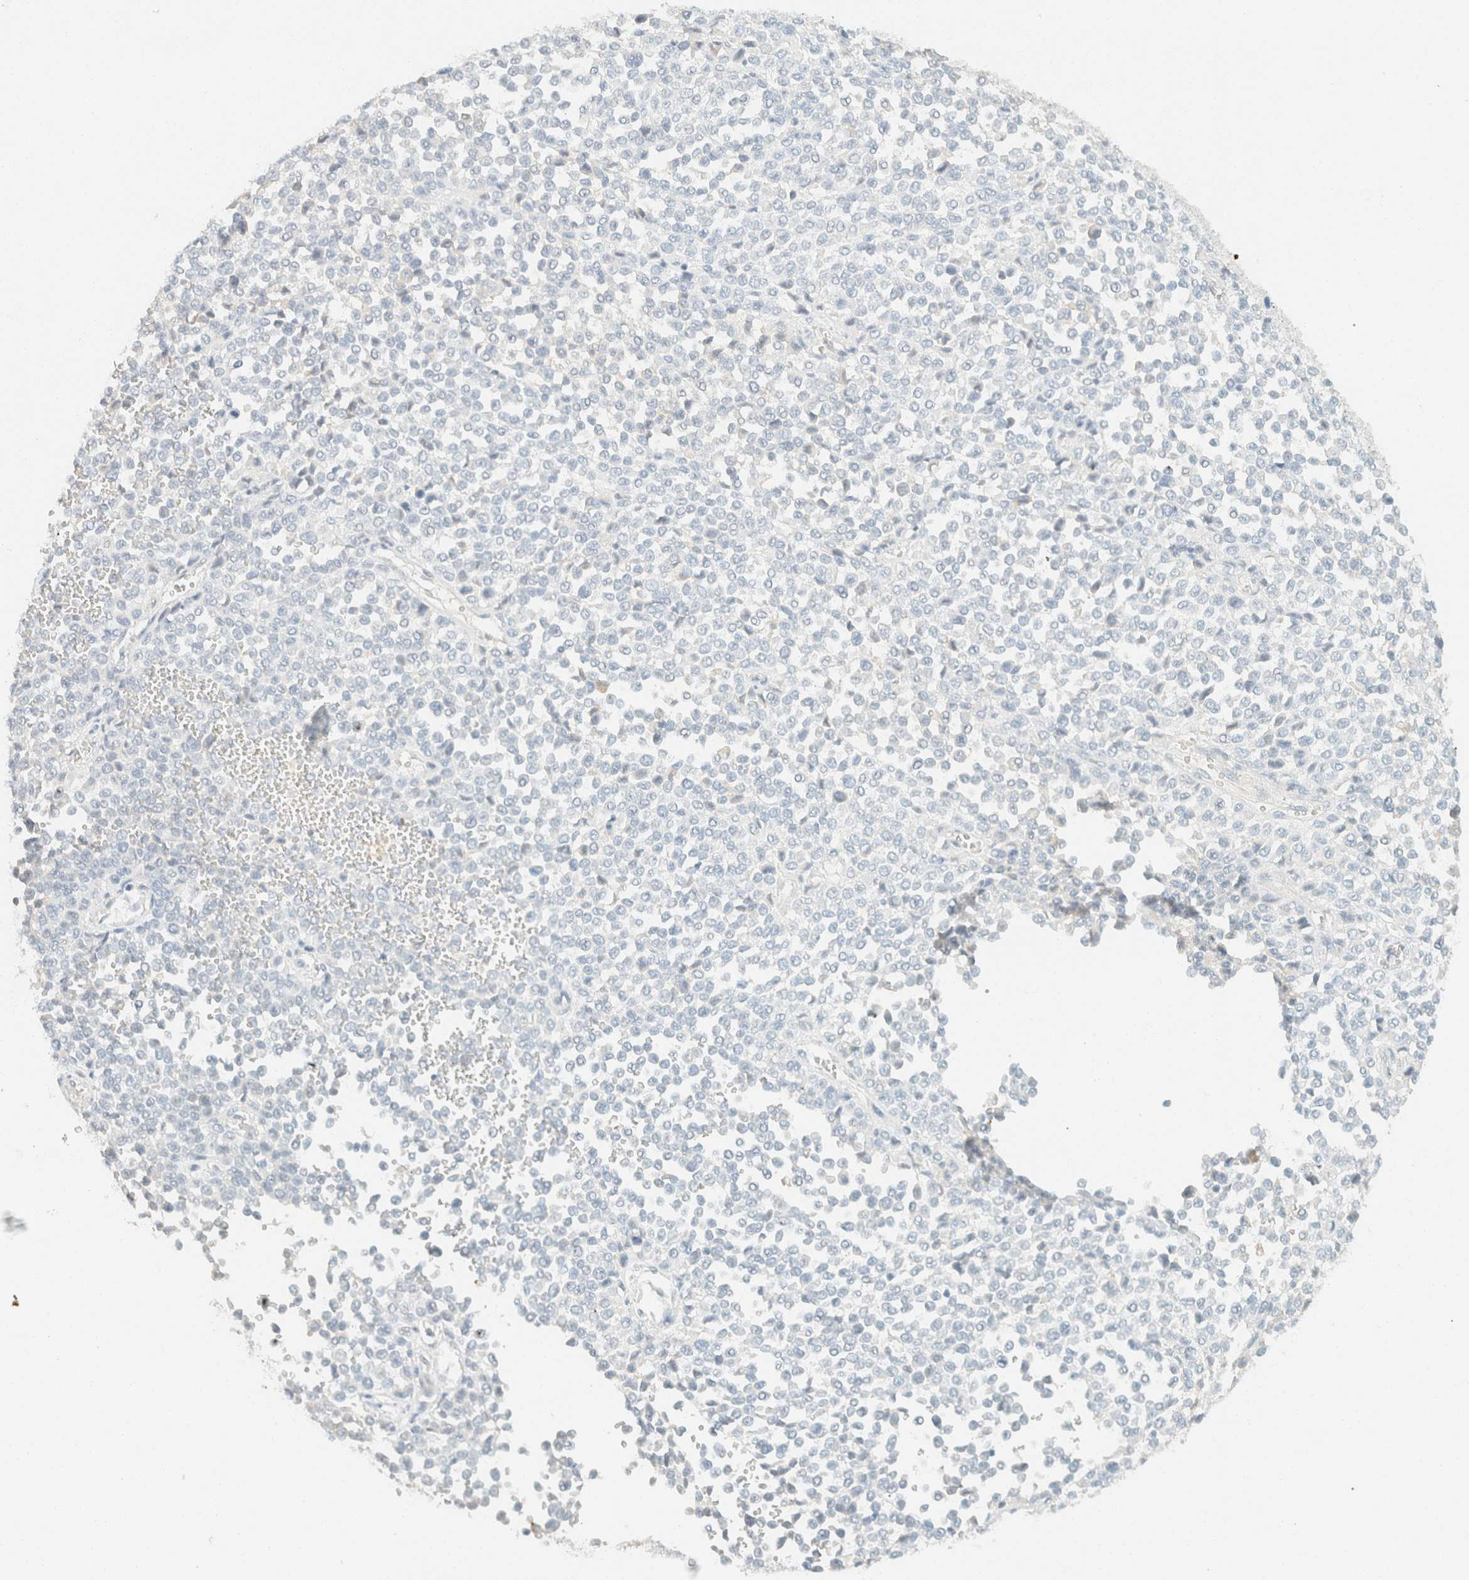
{"staining": {"intensity": "negative", "quantity": "none", "location": "none"}, "tissue": "melanoma", "cell_type": "Tumor cells", "image_type": "cancer", "snomed": [{"axis": "morphology", "description": "Malignant melanoma, Metastatic site"}, {"axis": "topography", "description": "Pancreas"}], "caption": "Human melanoma stained for a protein using IHC reveals no staining in tumor cells.", "gene": "GPA33", "patient": {"sex": "female", "age": 30}}